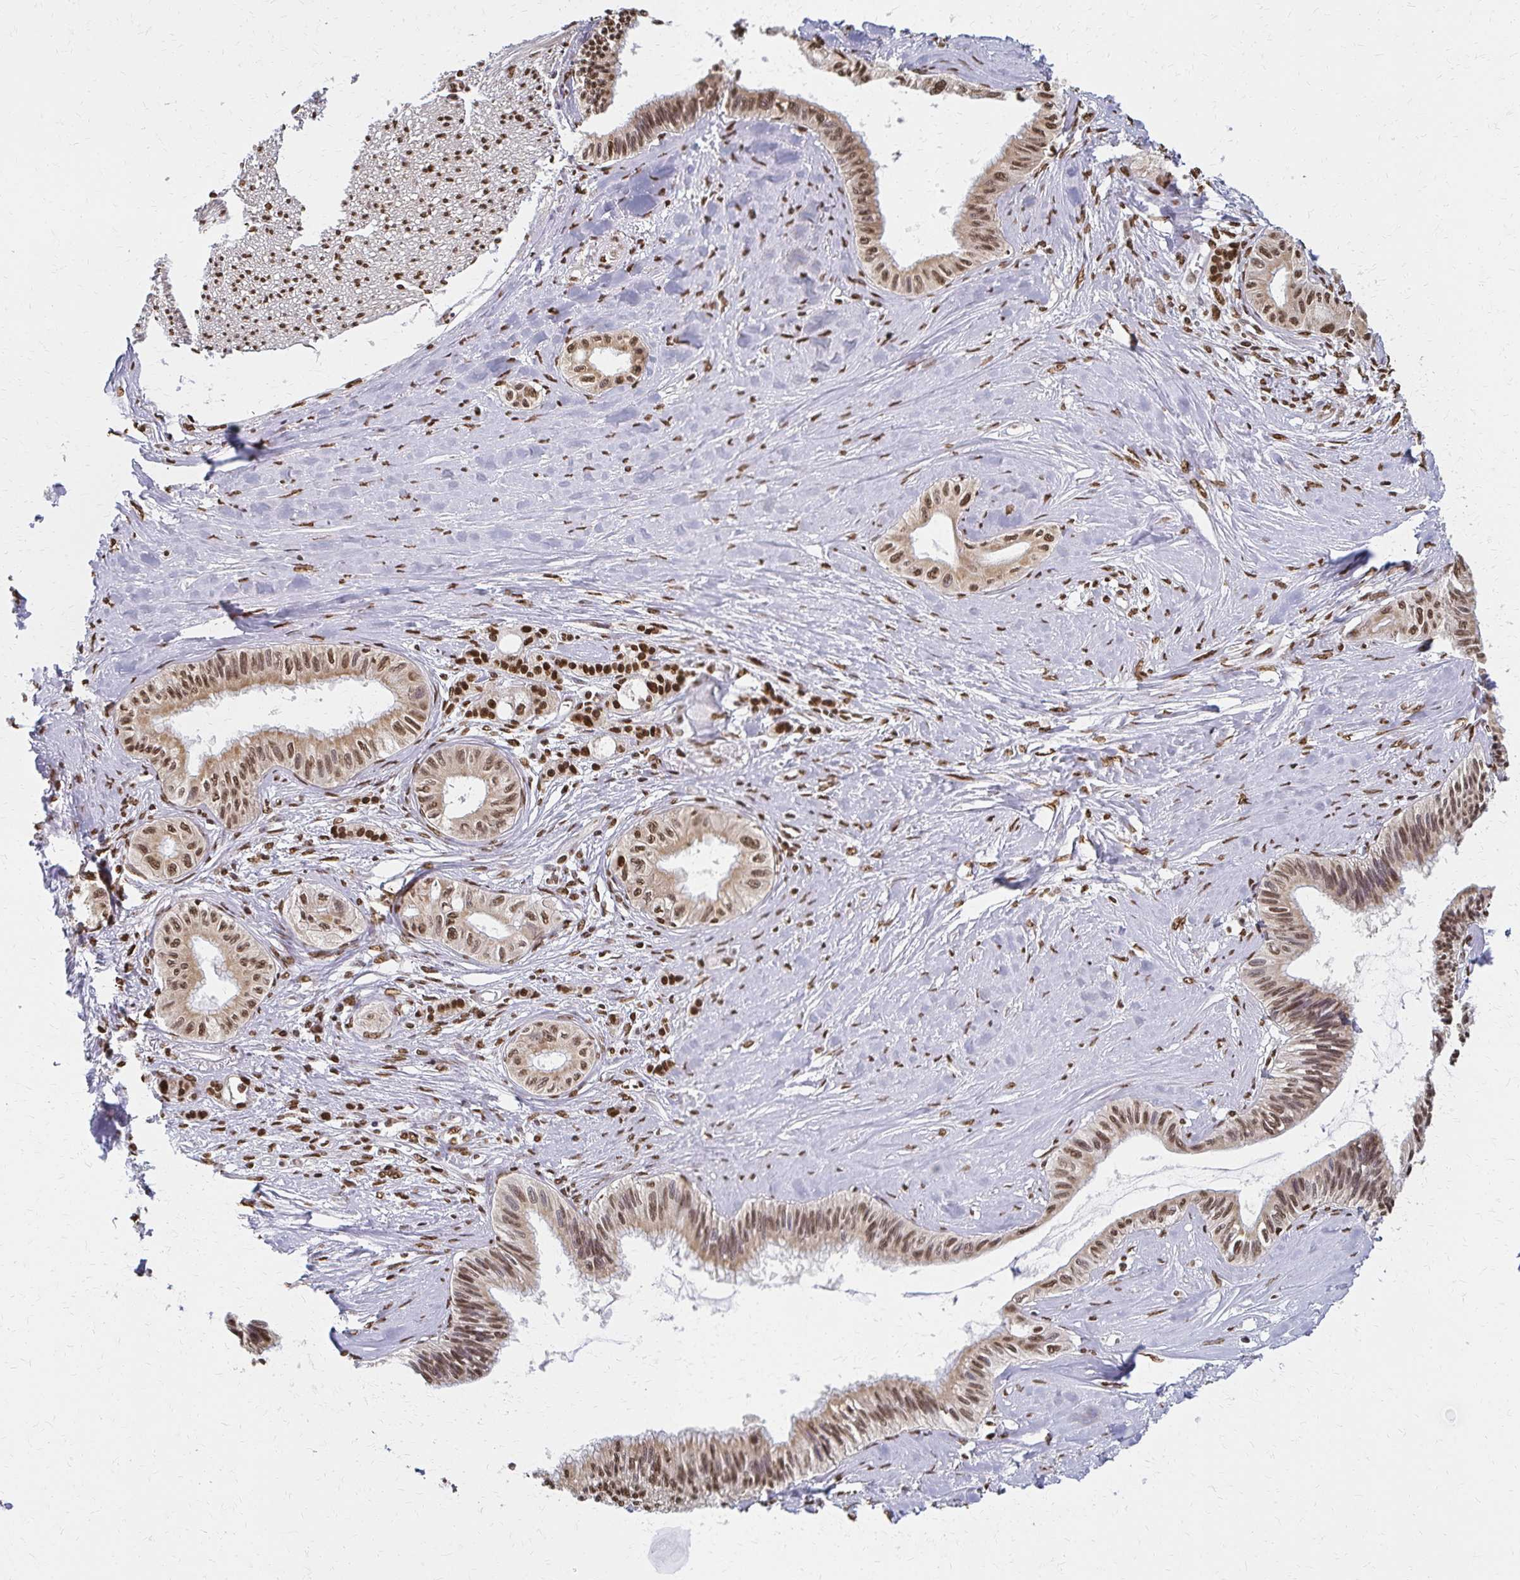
{"staining": {"intensity": "moderate", "quantity": ">75%", "location": "nuclear"}, "tissue": "pancreatic cancer", "cell_type": "Tumor cells", "image_type": "cancer", "snomed": [{"axis": "morphology", "description": "Adenocarcinoma, NOS"}, {"axis": "topography", "description": "Pancreas"}], "caption": "Immunohistochemistry (IHC) of human adenocarcinoma (pancreatic) shows medium levels of moderate nuclear staining in about >75% of tumor cells.", "gene": "HOXA9", "patient": {"sex": "male", "age": 71}}